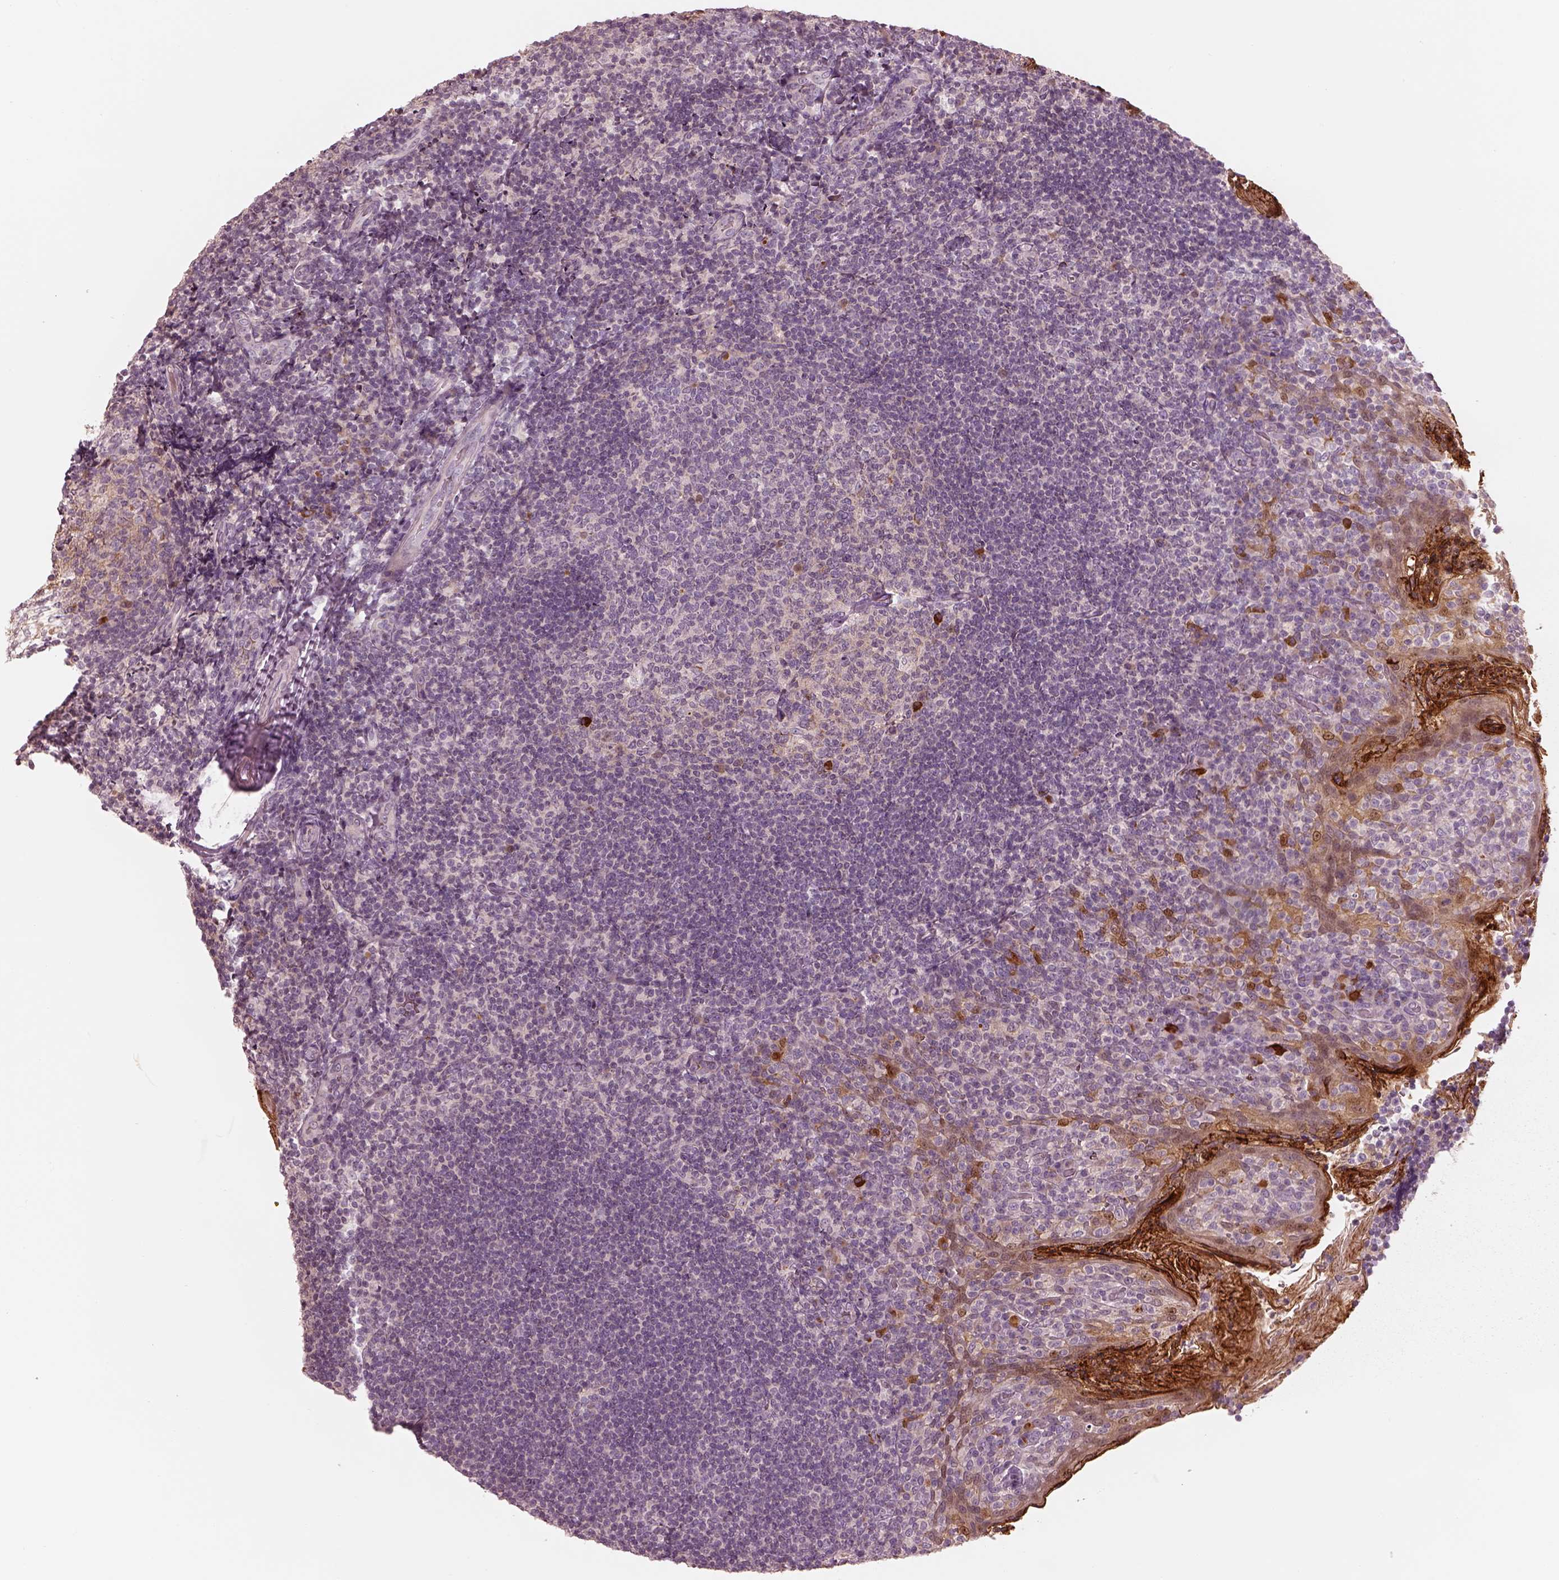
{"staining": {"intensity": "strong", "quantity": "<25%", "location": "cytoplasmic/membranous"}, "tissue": "tonsil", "cell_type": "Germinal center cells", "image_type": "normal", "snomed": [{"axis": "morphology", "description": "Normal tissue, NOS"}, {"axis": "topography", "description": "Tonsil"}], "caption": "A photomicrograph of human tonsil stained for a protein displays strong cytoplasmic/membranous brown staining in germinal center cells. (brown staining indicates protein expression, while blue staining denotes nuclei).", "gene": "SDCBP2", "patient": {"sex": "female", "age": 10}}